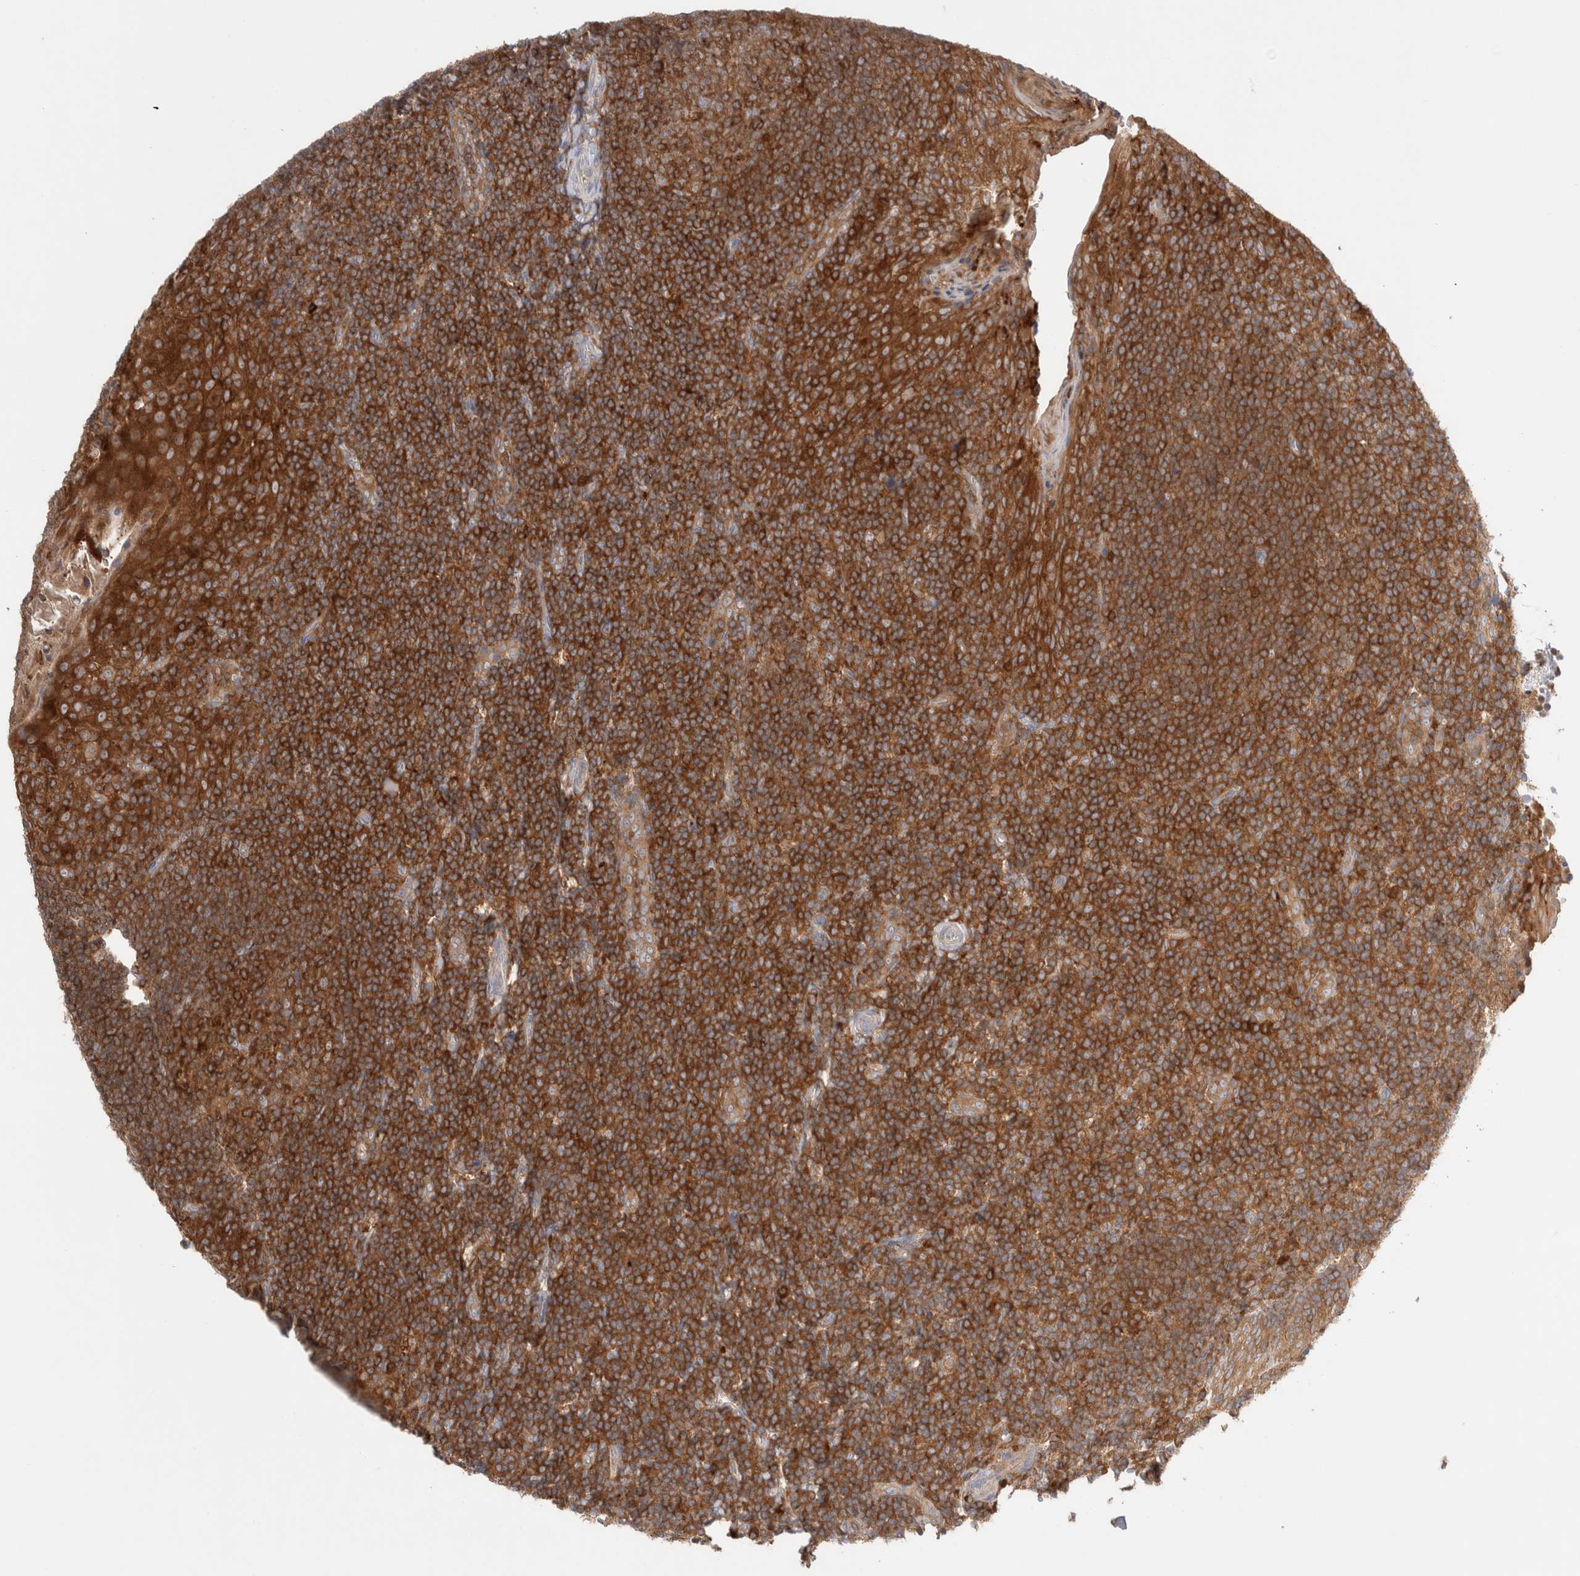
{"staining": {"intensity": "moderate", "quantity": ">75%", "location": "cytoplasmic/membranous"}, "tissue": "tonsil", "cell_type": "Germinal center cells", "image_type": "normal", "snomed": [{"axis": "morphology", "description": "Normal tissue, NOS"}, {"axis": "topography", "description": "Tonsil"}], "caption": "DAB (3,3'-diaminobenzidine) immunohistochemical staining of normal human tonsil exhibits moderate cytoplasmic/membranous protein positivity in approximately >75% of germinal center cells.", "gene": "KLHL14", "patient": {"sex": "male", "age": 27}}